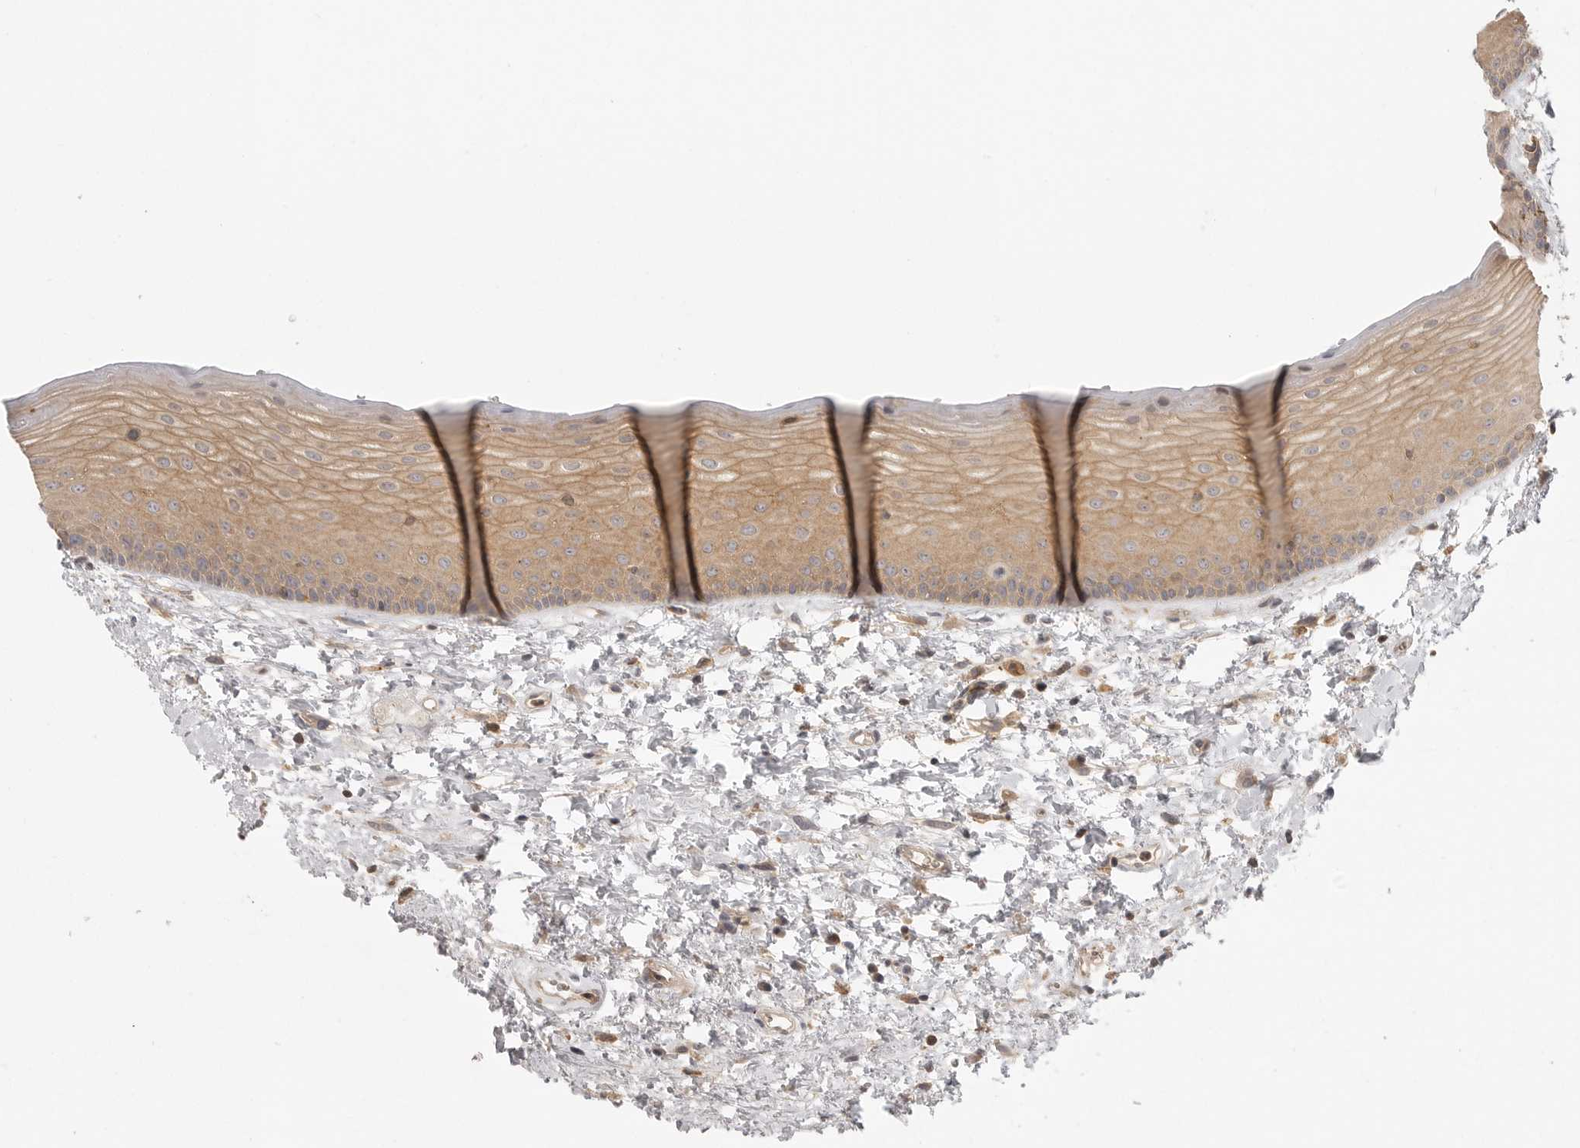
{"staining": {"intensity": "weak", "quantity": ">75%", "location": "cytoplasmic/membranous"}, "tissue": "oral mucosa", "cell_type": "Squamous epithelial cells", "image_type": "normal", "snomed": [{"axis": "morphology", "description": "Normal tissue, NOS"}, {"axis": "topography", "description": "Oral tissue"}], "caption": "This image shows IHC staining of normal oral mucosa, with low weak cytoplasmic/membranous staining in approximately >75% of squamous epithelial cells.", "gene": "DBNL", "patient": {"sex": "female", "age": 76}}